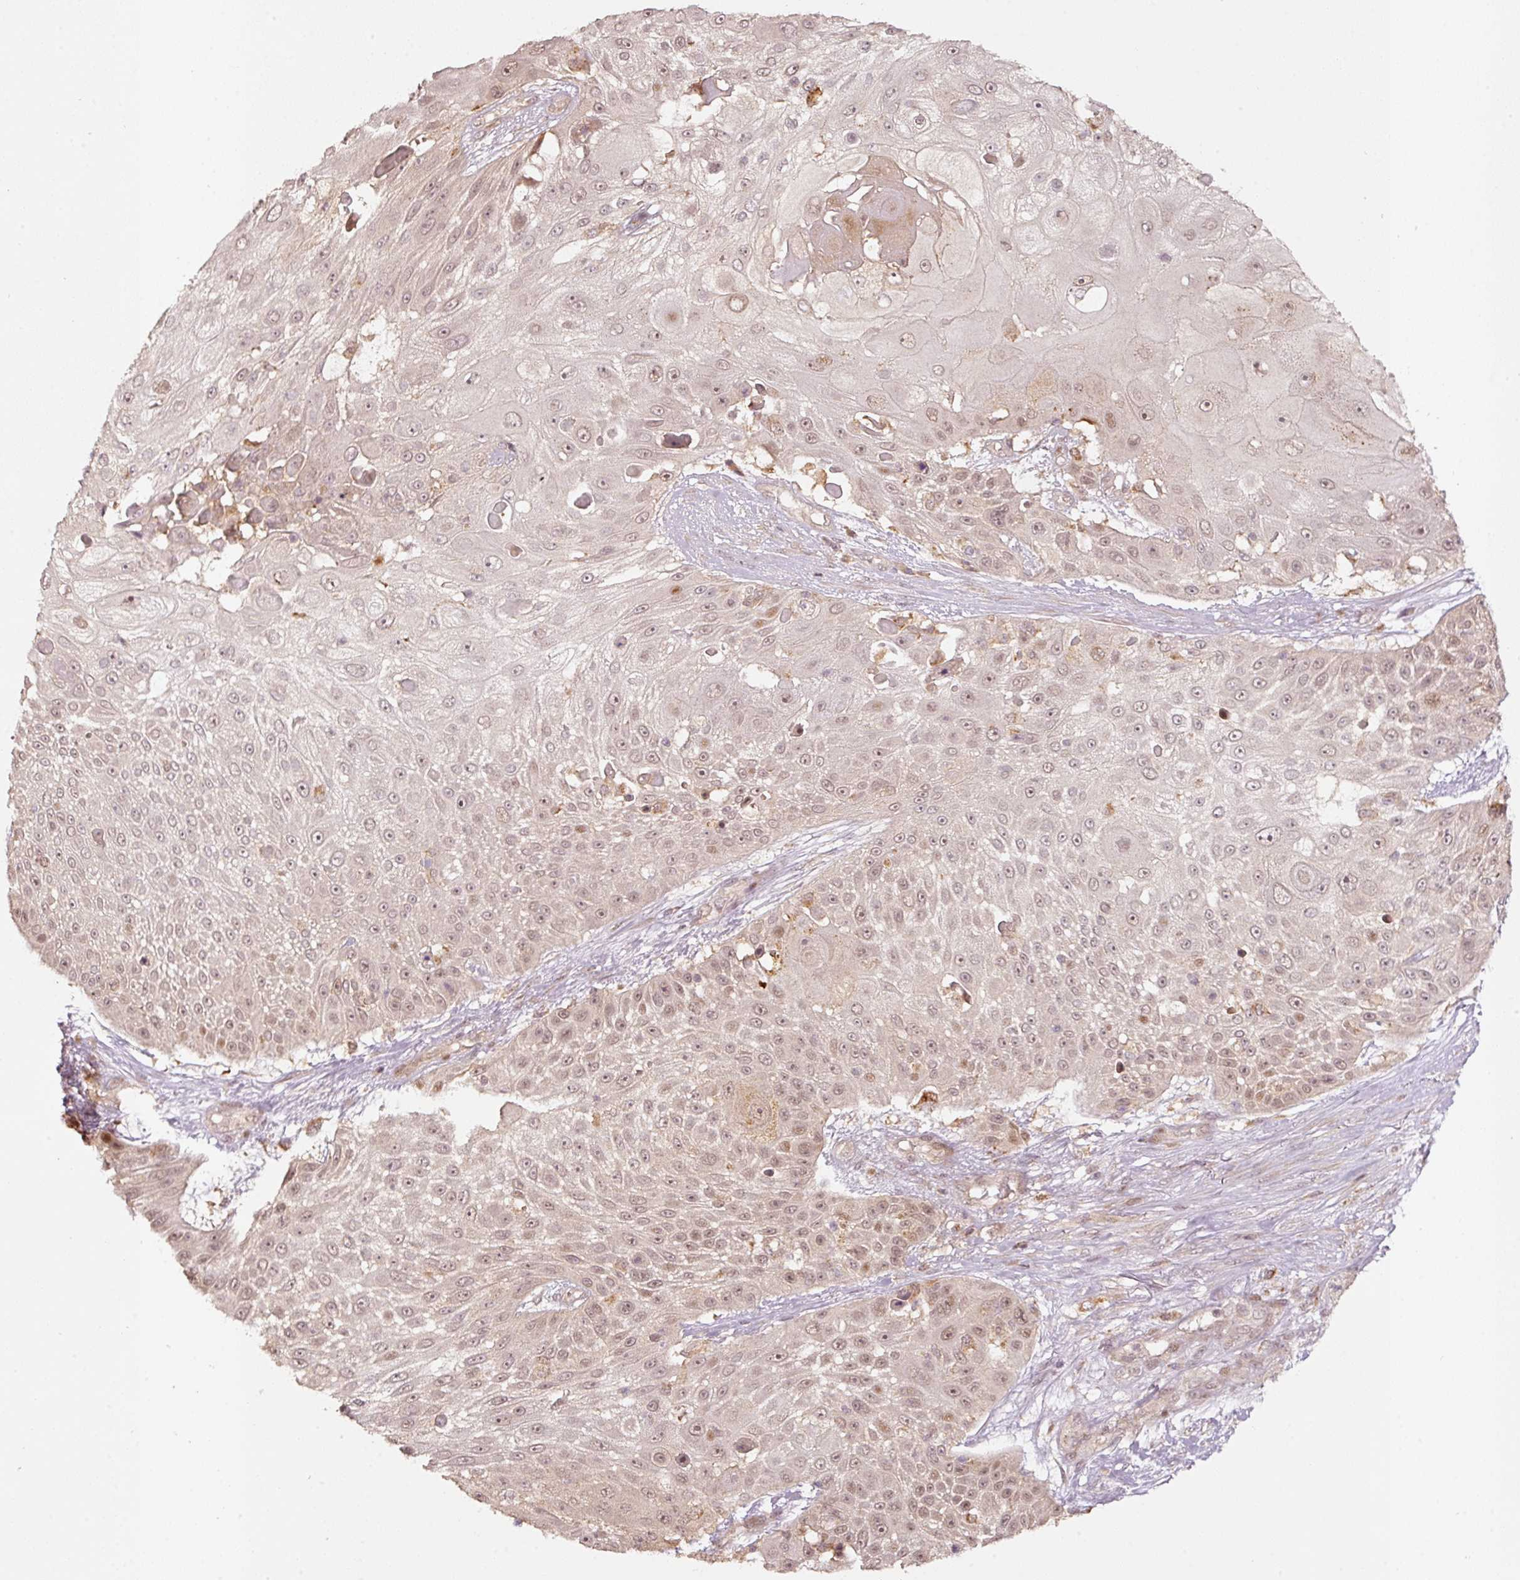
{"staining": {"intensity": "weak", "quantity": "25%-75%", "location": "nuclear"}, "tissue": "skin cancer", "cell_type": "Tumor cells", "image_type": "cancer", "snomed": [{"axis": "morphology", "description": "Squamous cell carcinoma, NOS"}, {"axis": "topography", "description": "Skin"}], "caption": "Skin cancer (squamous cell carcinoma) tissue demonstrates weak nuclear positivity in approximately 25%-75% of tumor cells, visualized by immunohistochemistry.", "gene": "PCDHB1", "patient": {"sex": "female", "age": 86}}